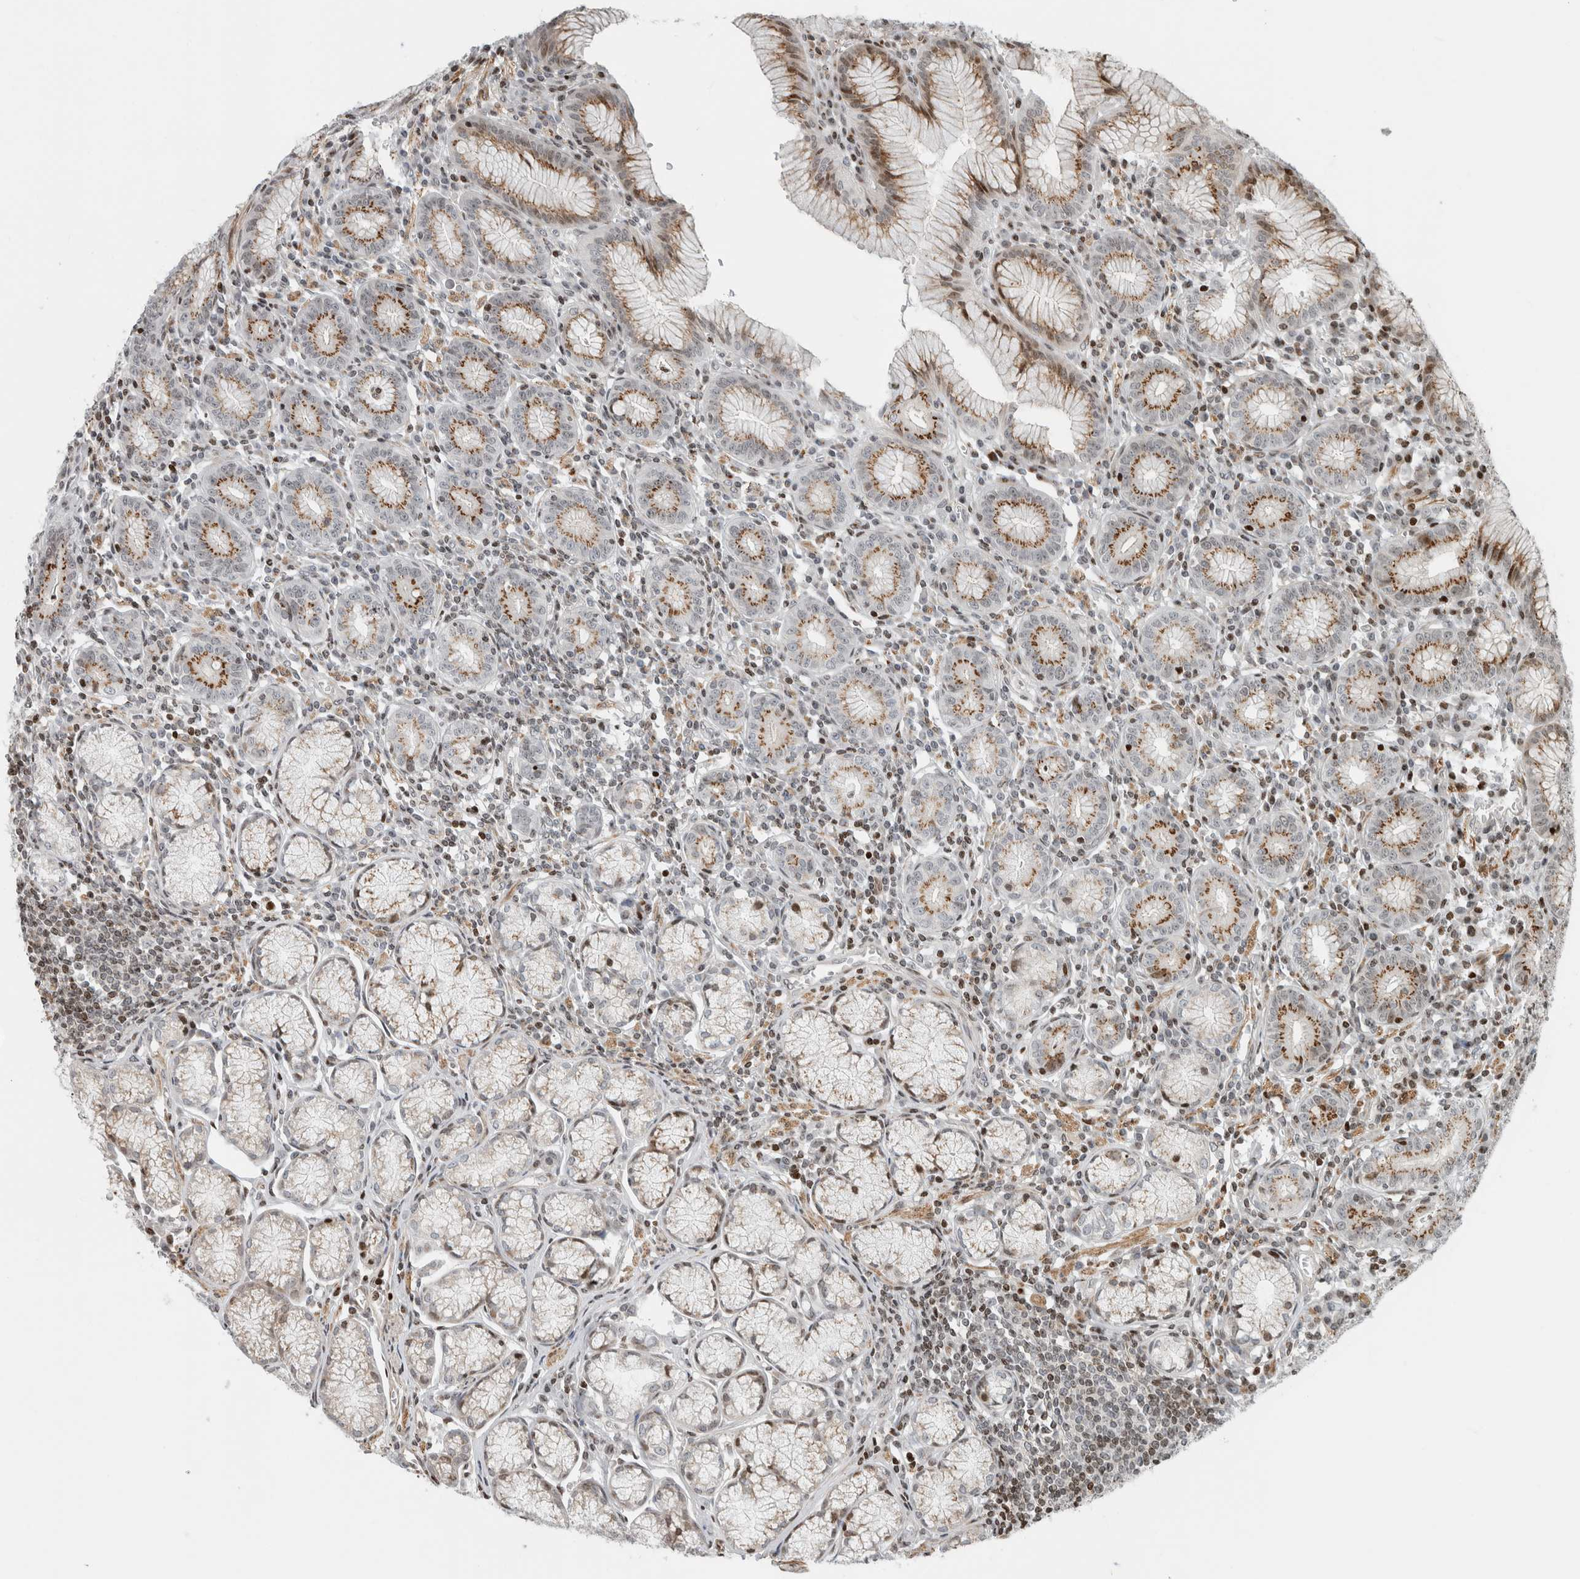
{"staining": {"intensity": "moderate", "quantity": "25%-75%", "location": "cytoplasmic/membranous,nuclear"}, "tissue": "stomach", "cell_type": "Glandular cells", "image_type": "normal", "snomed": [{"axis": "morphology", "description": "Normal tissue, NOS"}, {"axis": "topography", "description": "Stomach"}], "caption": "Unremarkable stomach was stained to show a protein in brown. There is medium levels of moderate cytoplasmic/membranous,nuclear positivity in about 25%-75% of glandular cells. The staining was performed using DAB (3,3'-diaminobenzidine) to visualize the protein expression in brown, while the nuclei were stained in blue with hematoxylin (Magnification: 20x).", "gene": "GINS4", "patient": {"sex": "male", "age": 55}}